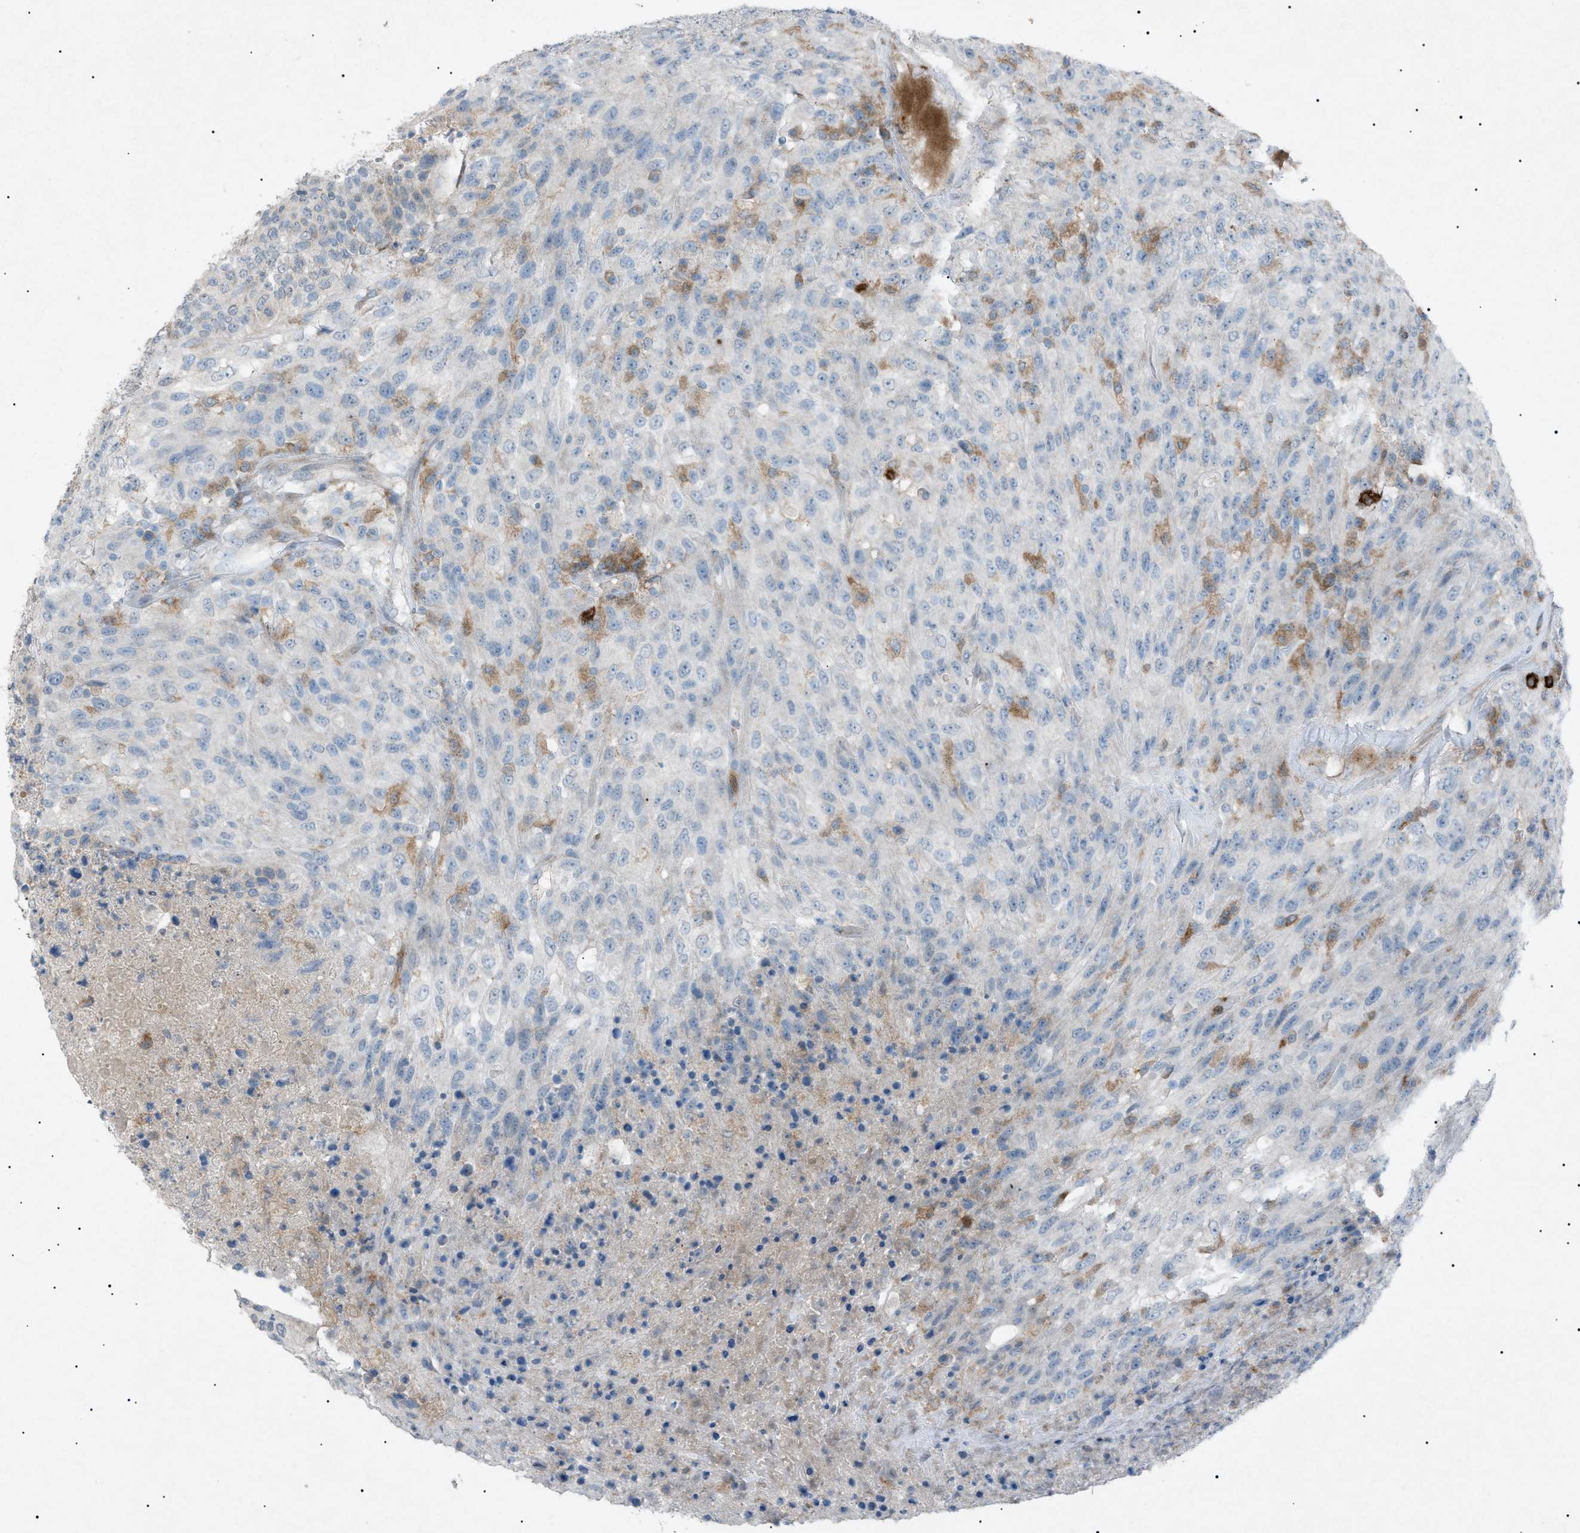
{"staining": {"intensity": "weak", "quantity": "<25%", "location": "cytoplasmic/membranous"}, "tissue": "urothelial cancer", "cell_type": "Tumor cells", "image_type": "cancer", "snomed": [{"axis": "morphology", "description": "Urothelial carcinoma, High grade"}, {"axis": "topography", "description": "Urinary bladder"}], "caption": "This is a photomicrograph of IHC staining of urothelial cancer, which shows no staining in tumor cells.", "gene": "BTK", "patient": {"sex": "male", "age": 66}}